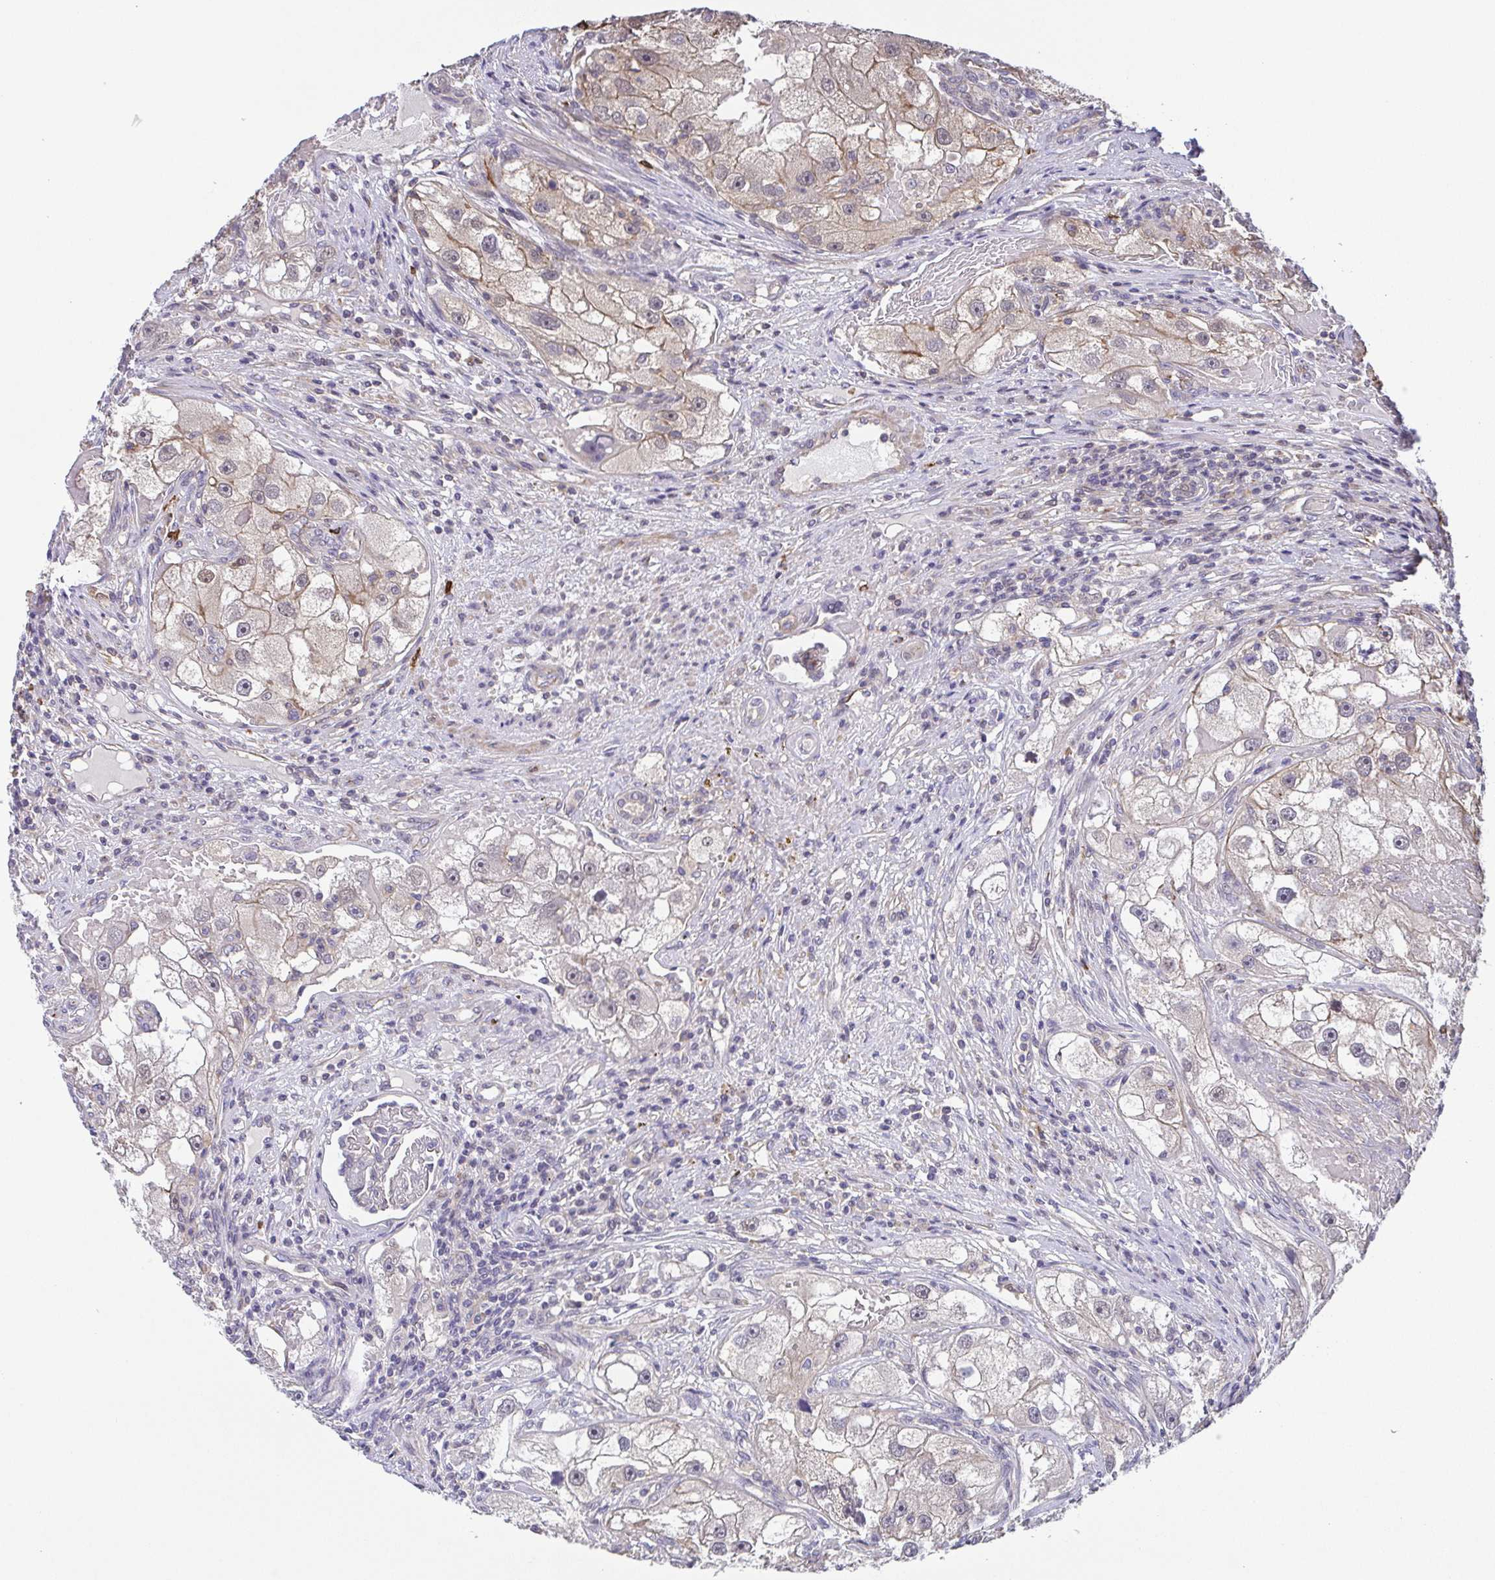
{"staining": {"intensity": "negative", "quantity": "none", "location": "none"}, "tissue": "renal cancer", "cell_type": "Tumor cells", "image_type": "cancer", "snomed": [{"axis": "morphology", "description": "Adenocarcinoma, NOS"}, {"axis": "topography", "description": "Kidney"}], "caption": "Immunohistochemistry histopathology image of neoplastic tissue: human renal cancer (adenocarcinoma) stained with DAB (3,3'-diaminobenzidine) shows no significant protein expression in tumor cells.", "gene": "PREPL", "patient": {"sex": "male", "age": 63}}